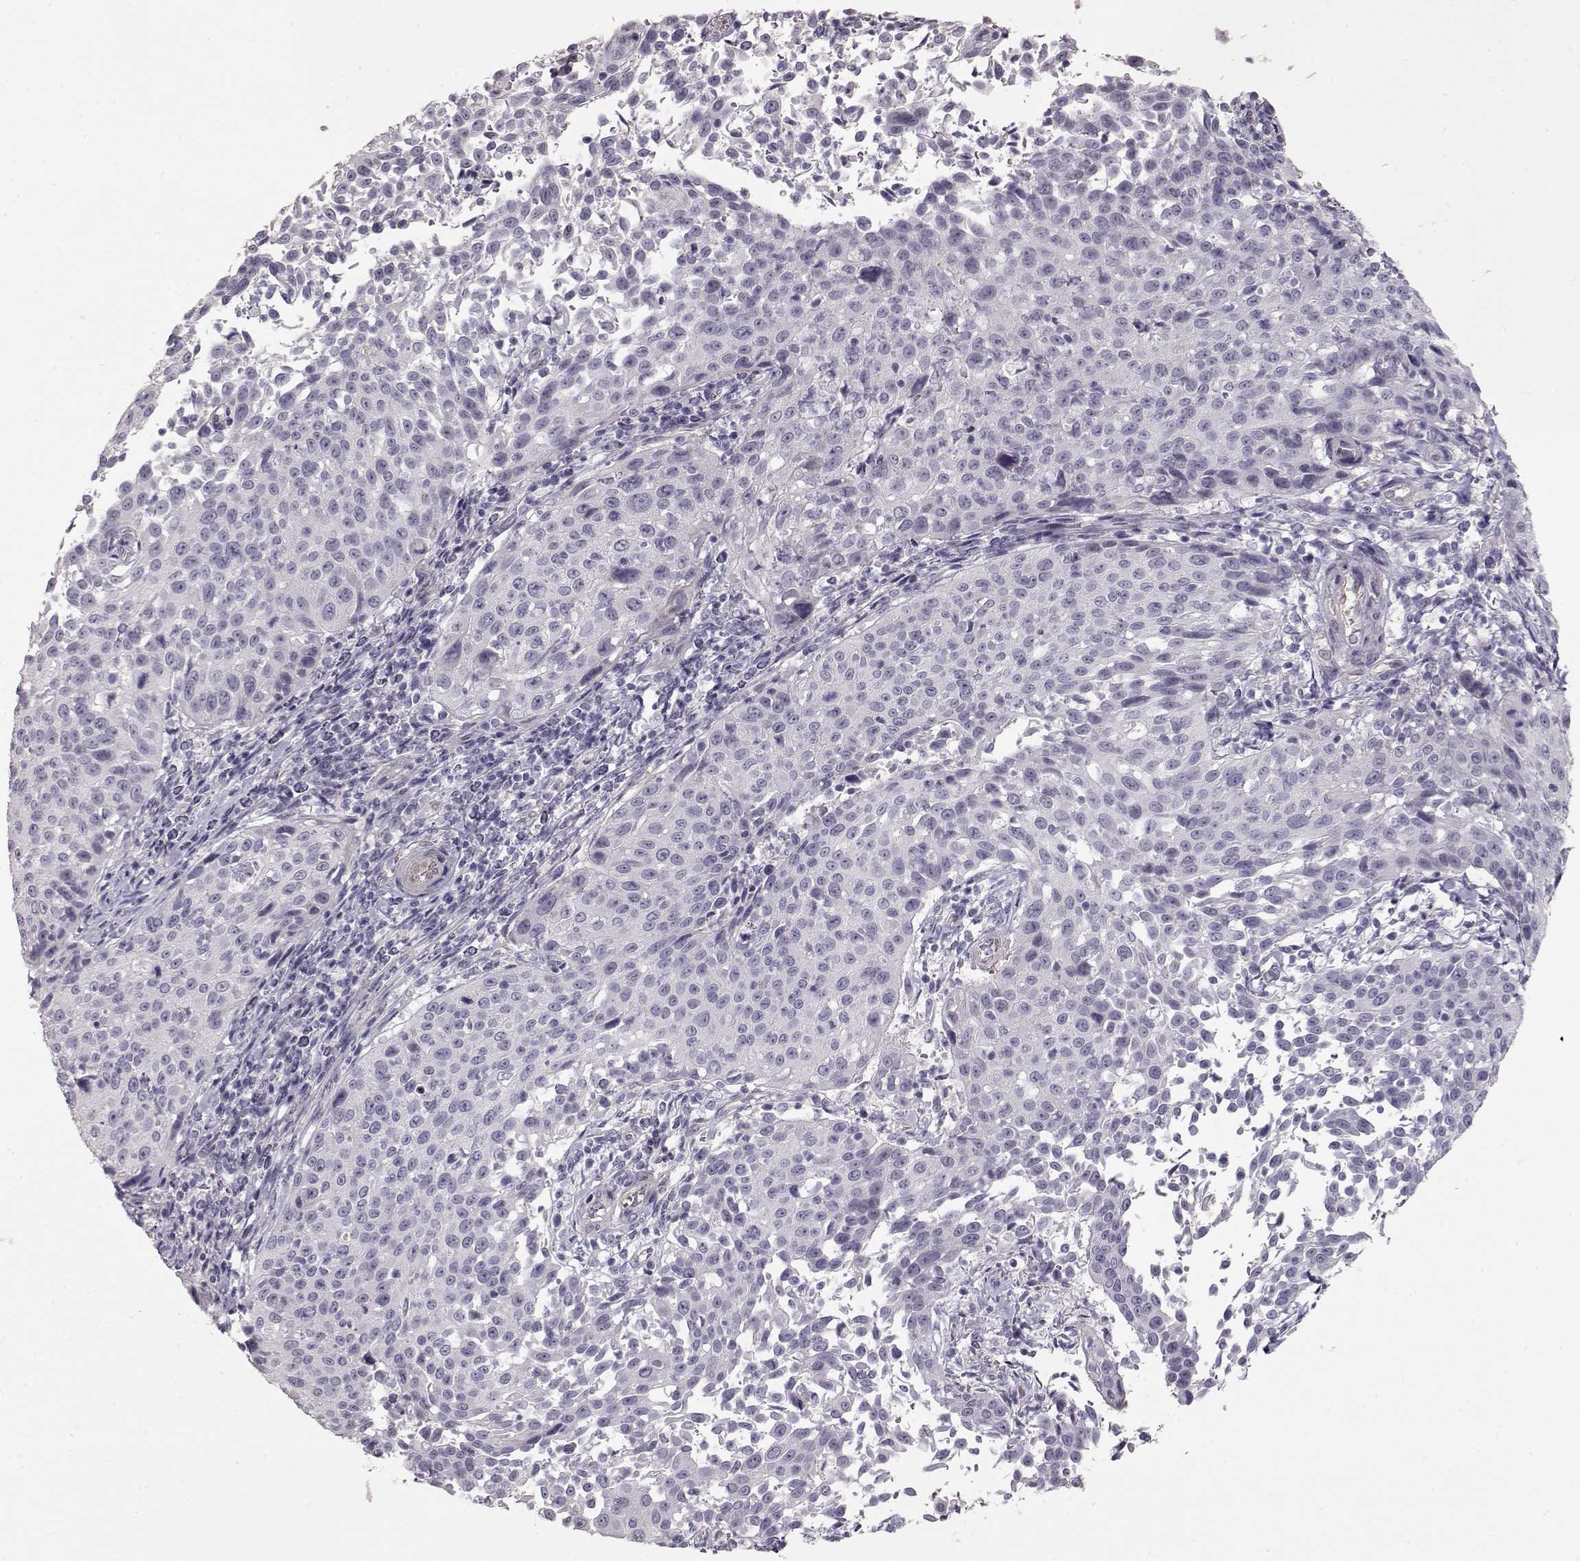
{"staining": {"intensity": "negative", "quantity": "none", "location": "none"}, "tissue": "cervical cancer", "cell_type": "Tumor cells", "image_type": "cancer", "snomed": [{"axis": "morphology", "description": "Squamous cell carcinoma, NOS"}, {"axis": "topography", "description": "Cervix"}], "caption": "Tumor cells show no significant protein staining in cervical cancer.", "gene": "SLC18A1", "patient": {"sex": "female", "age": 26}}